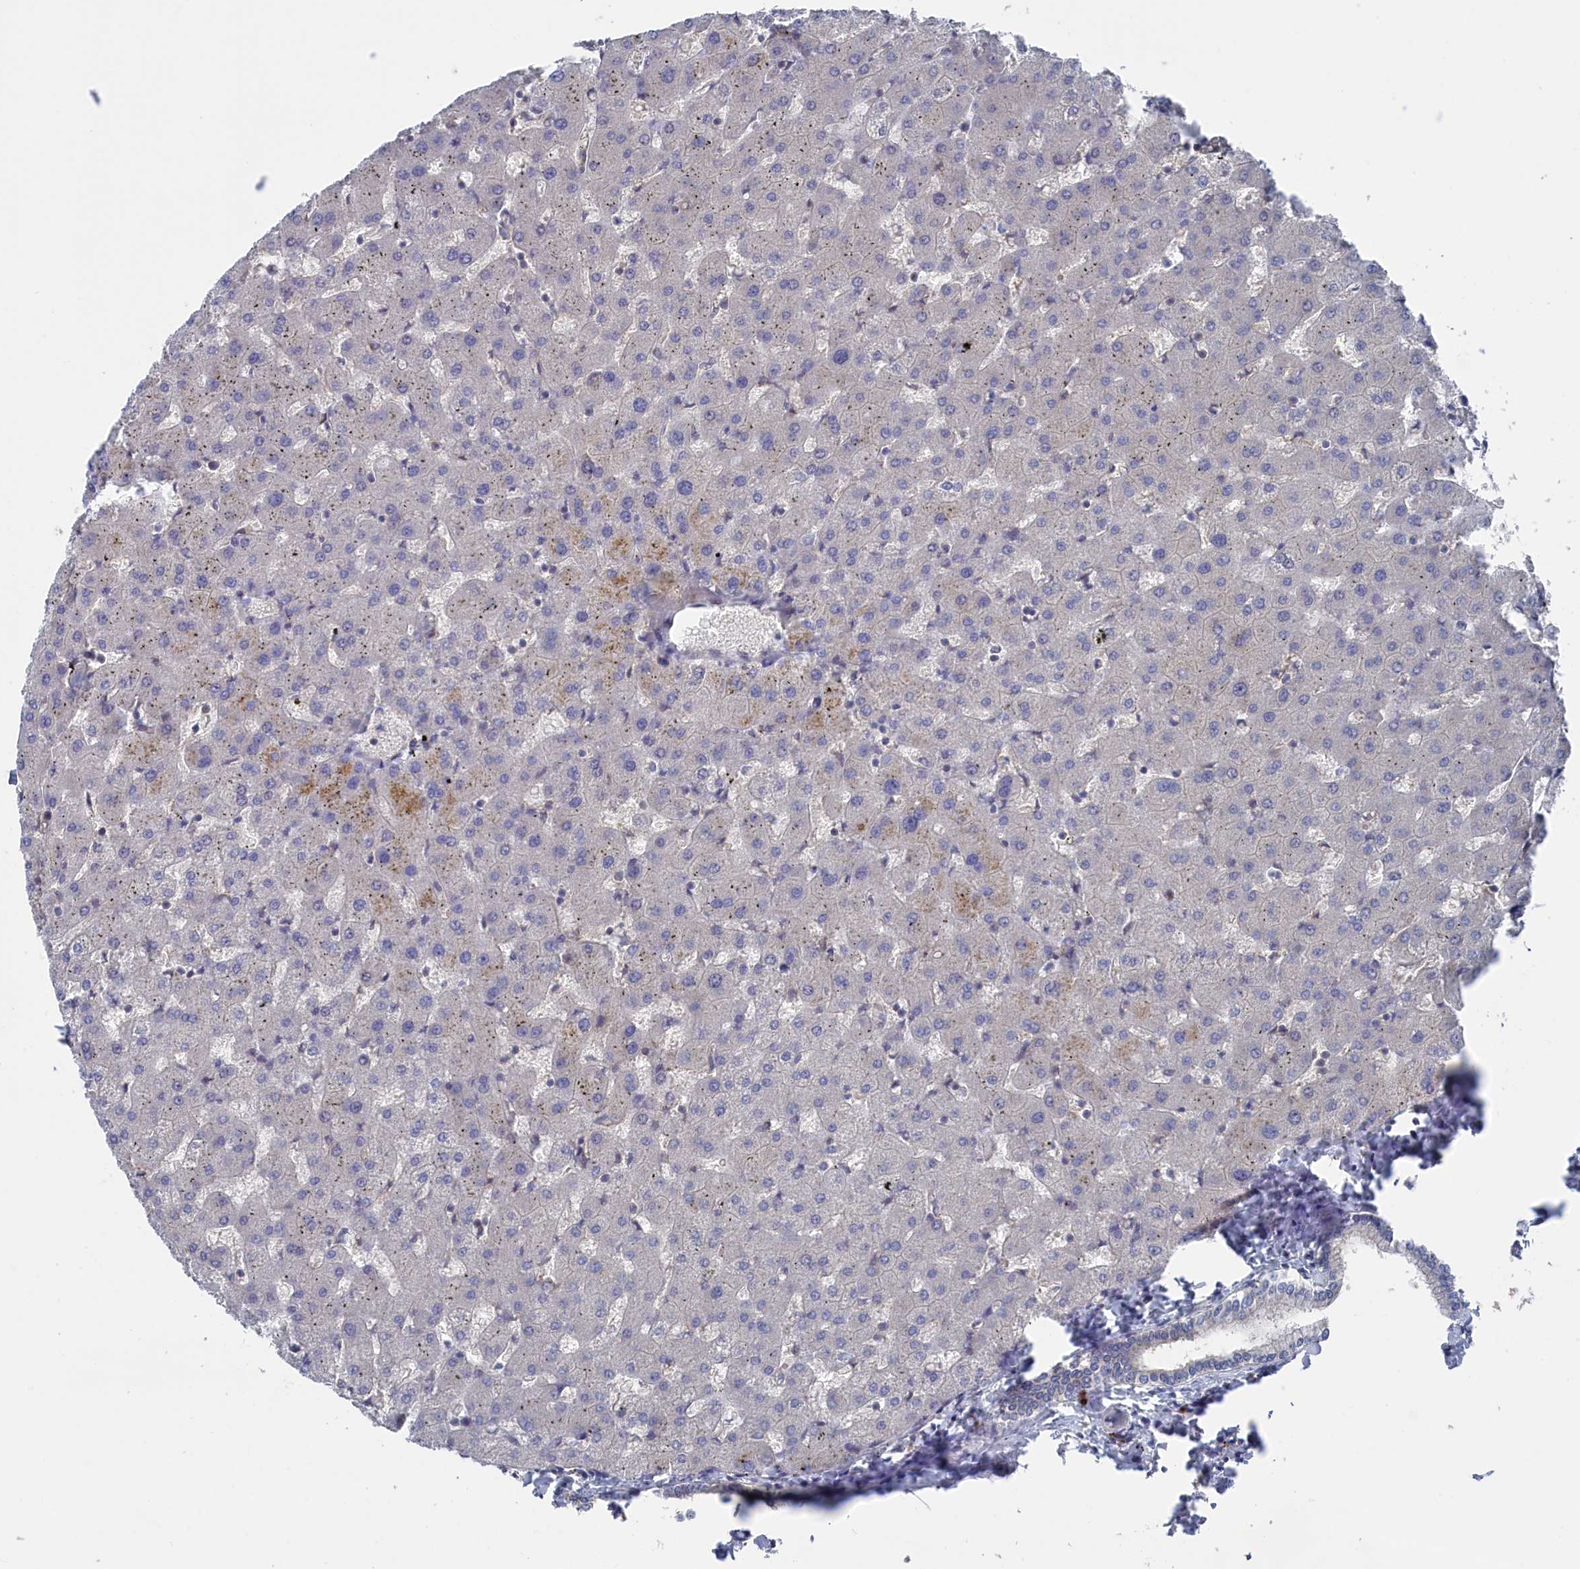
{"staining": {"intensity": "weak", "quantity": "25%-75%", "location": "cytoplasmic/membranous"}, "tissue": "liver", "cell_type": "Cholangiocytes", "image_type": "normal", "snomed": [{"axis": "morphology", "description": "Normal tissue, NOS"}, {"axis": "topography", "description": "Liver"}], "caption": "Immunohistochemical staining of normal liver exhibits 25%-75% levels of weak cytoplasmic/membranous protein expression in about 25%-75% of cholangiocytes. (DAB (3,3'-diaminobenzidine) IHC with brightfield microscopy, high magnification).", "gene": "NUTF2", "patient": {"sex": "female", "age": 63}}